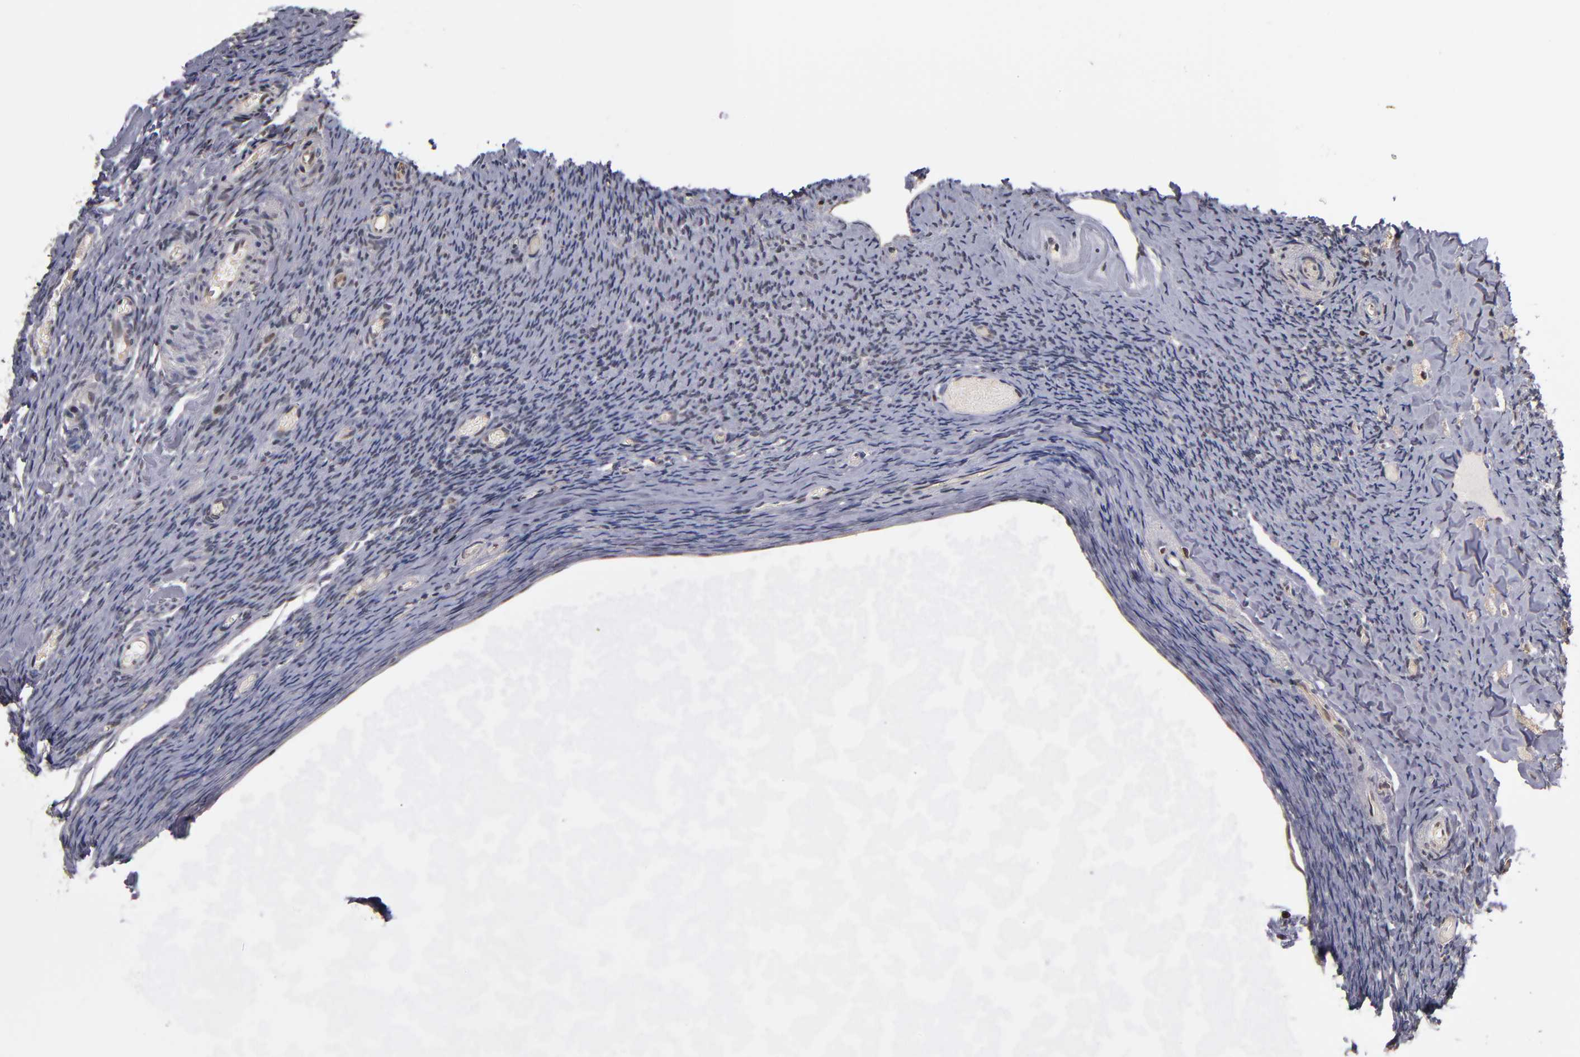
{"staining": {"intensity": "weak", "quantity": ">75%", "location": "nuclear"}, "tissue": "ovary", "cell_type": "Follicle cells", "image_type": "normal", "snomed": [{"axis": "morphology", "description": "Normal tissue, NOS"}, {"axis": "topography", "description": "Ovary"}], "caption": "Immunohistochemical staining of normal human ovary exhibits low levels of weak nuclear staining in approximately >75% of follicle cells. The protein is stained brown, and the nuclei are stained in blue (DAB (3,3'-diaminobenzidine) IHC with brightfield microscopy, high magnification).", "gene": "KDM6A", "patient": {"sex": "female", "age": 60}}